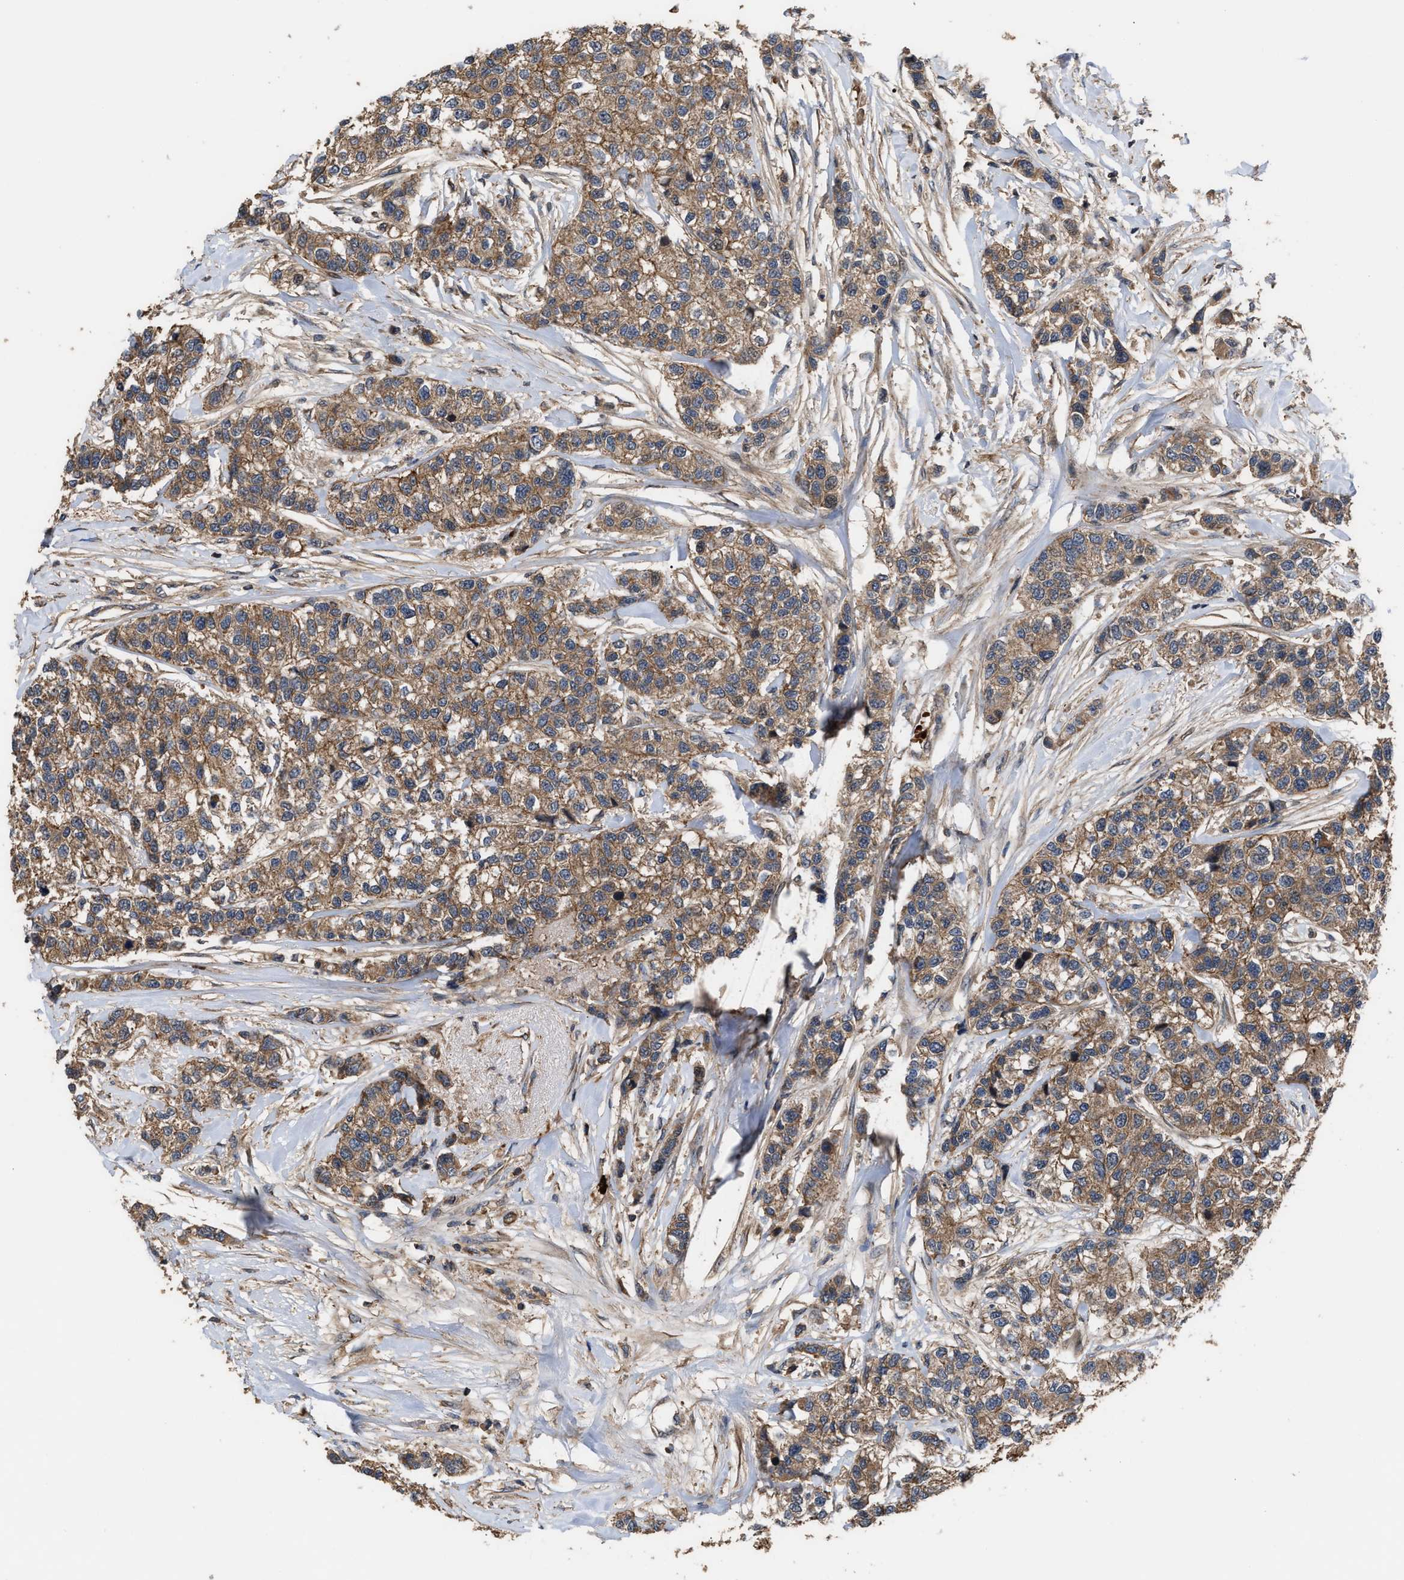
{"staining": {"intensity": "moderate", "quantity": ">75%", "location": "cytoplasmic/membranous"}, "tissue": "breast cancer", "cell_type": "Tumor cells", "image_type": "cancer", "snomed": [{"axis": "morphology", "description": "Duct carcinoma"}, {"axis": "topography", "description": "Breast"}], "caption": "Breast cancer (invasive ductal carcinoma) was stained to show a protein in brown. There is medium levels of moderate cytoplasmic/membranous staining in about >75% of tumor cells.", "gene": "STAU1", "patient": {"sex": "female", "age": 51}}